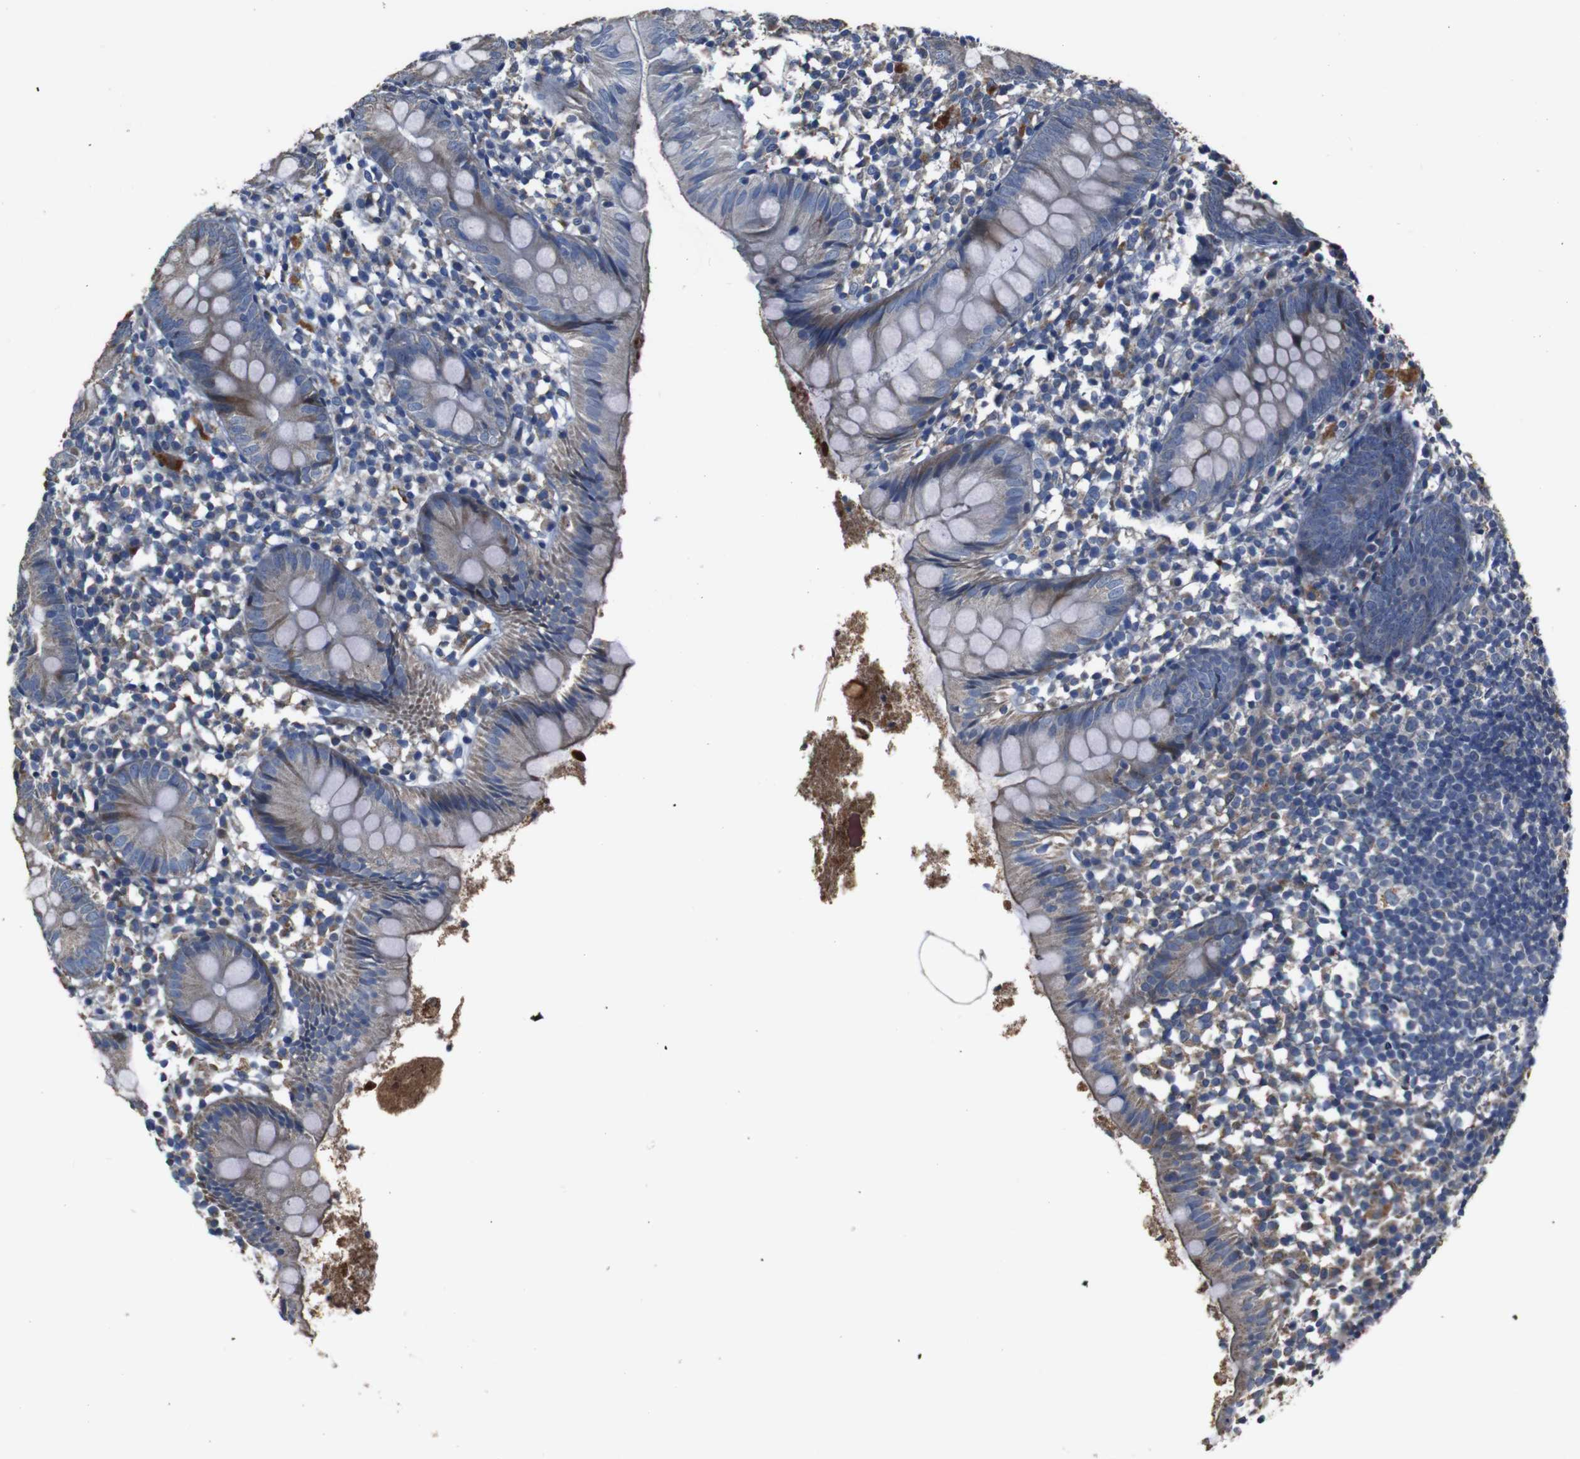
{"staining": {"intensity": "moderate", "quantity": ">75%", "location": "cytoplasmic/membranous"}, "tissue": "appendix", "cell_type": "Glandular cells", "image_type": "normal", "snomed": [{"axis": "morphology", "description": "Normal tissue, NOS"}, {"axis": "topography", "description": "Appendix"}], "caption": "A medium amount of moderate cytoplasmic/membranous staining is identified in about >75% of glandular cells in benign appendix.", "gene": "SNN", "patient": {"sex": "female", "age": 20}}